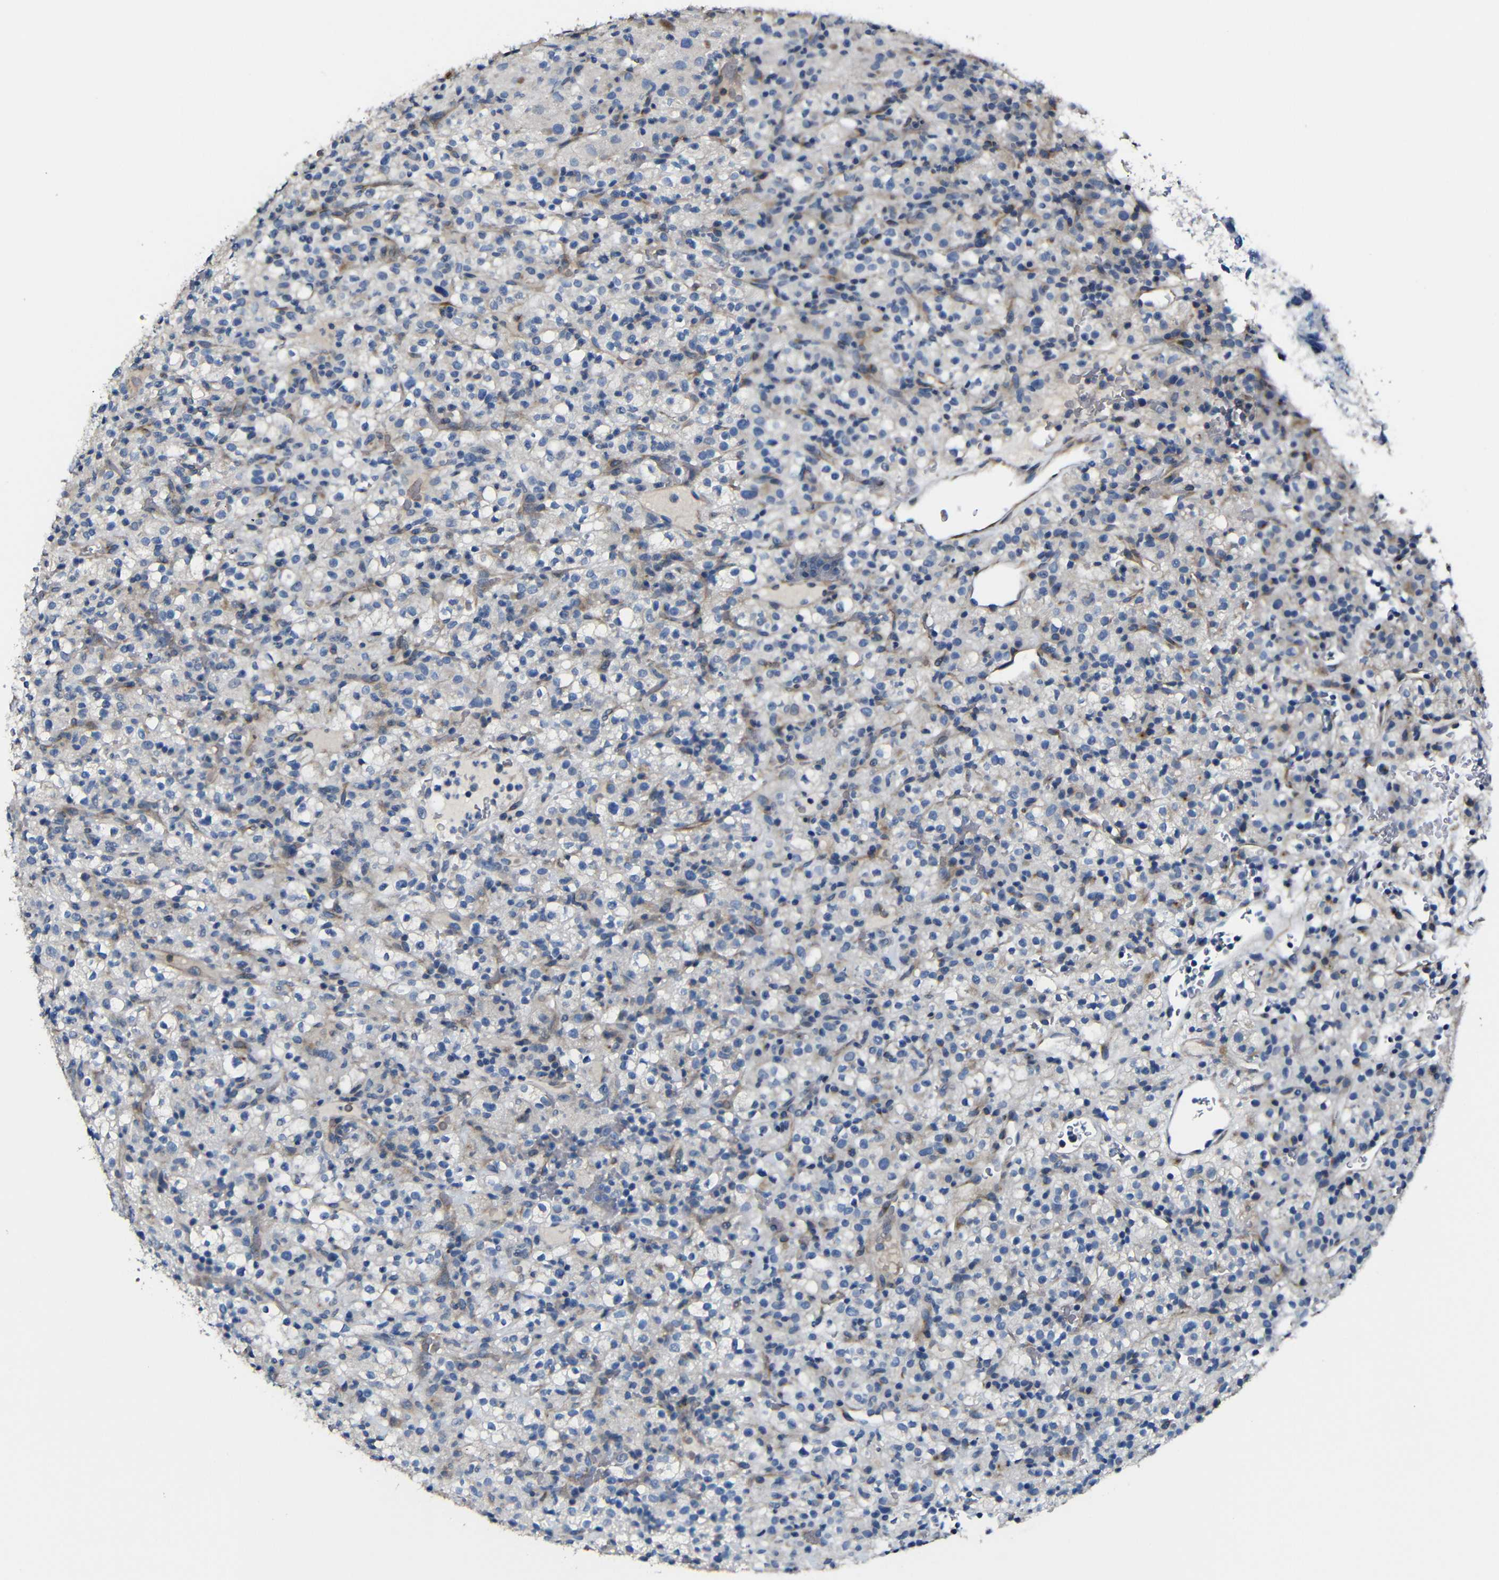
{"staining": {"intensity": "negative", "quantity": "none", "location": "none"}, "tissue": "renal cancer", "cell_type": "Tumor cells", "image_type": "cancer", "snomed": [{"axis": "morphology", "description": "Normal tissue, NOS"}, {"axis": "morphology", "description": "Adenocarcinoma, NOS"}, {"axis": "topography", "description": "Kidney"}], "caption": "A photomicrograph of renal cancer (adenocarcinoma) stained for a protein shows no brown staining in tumor cells.", "gene": "ACKR2", "patient": {"sex": "female", "age": 72}}